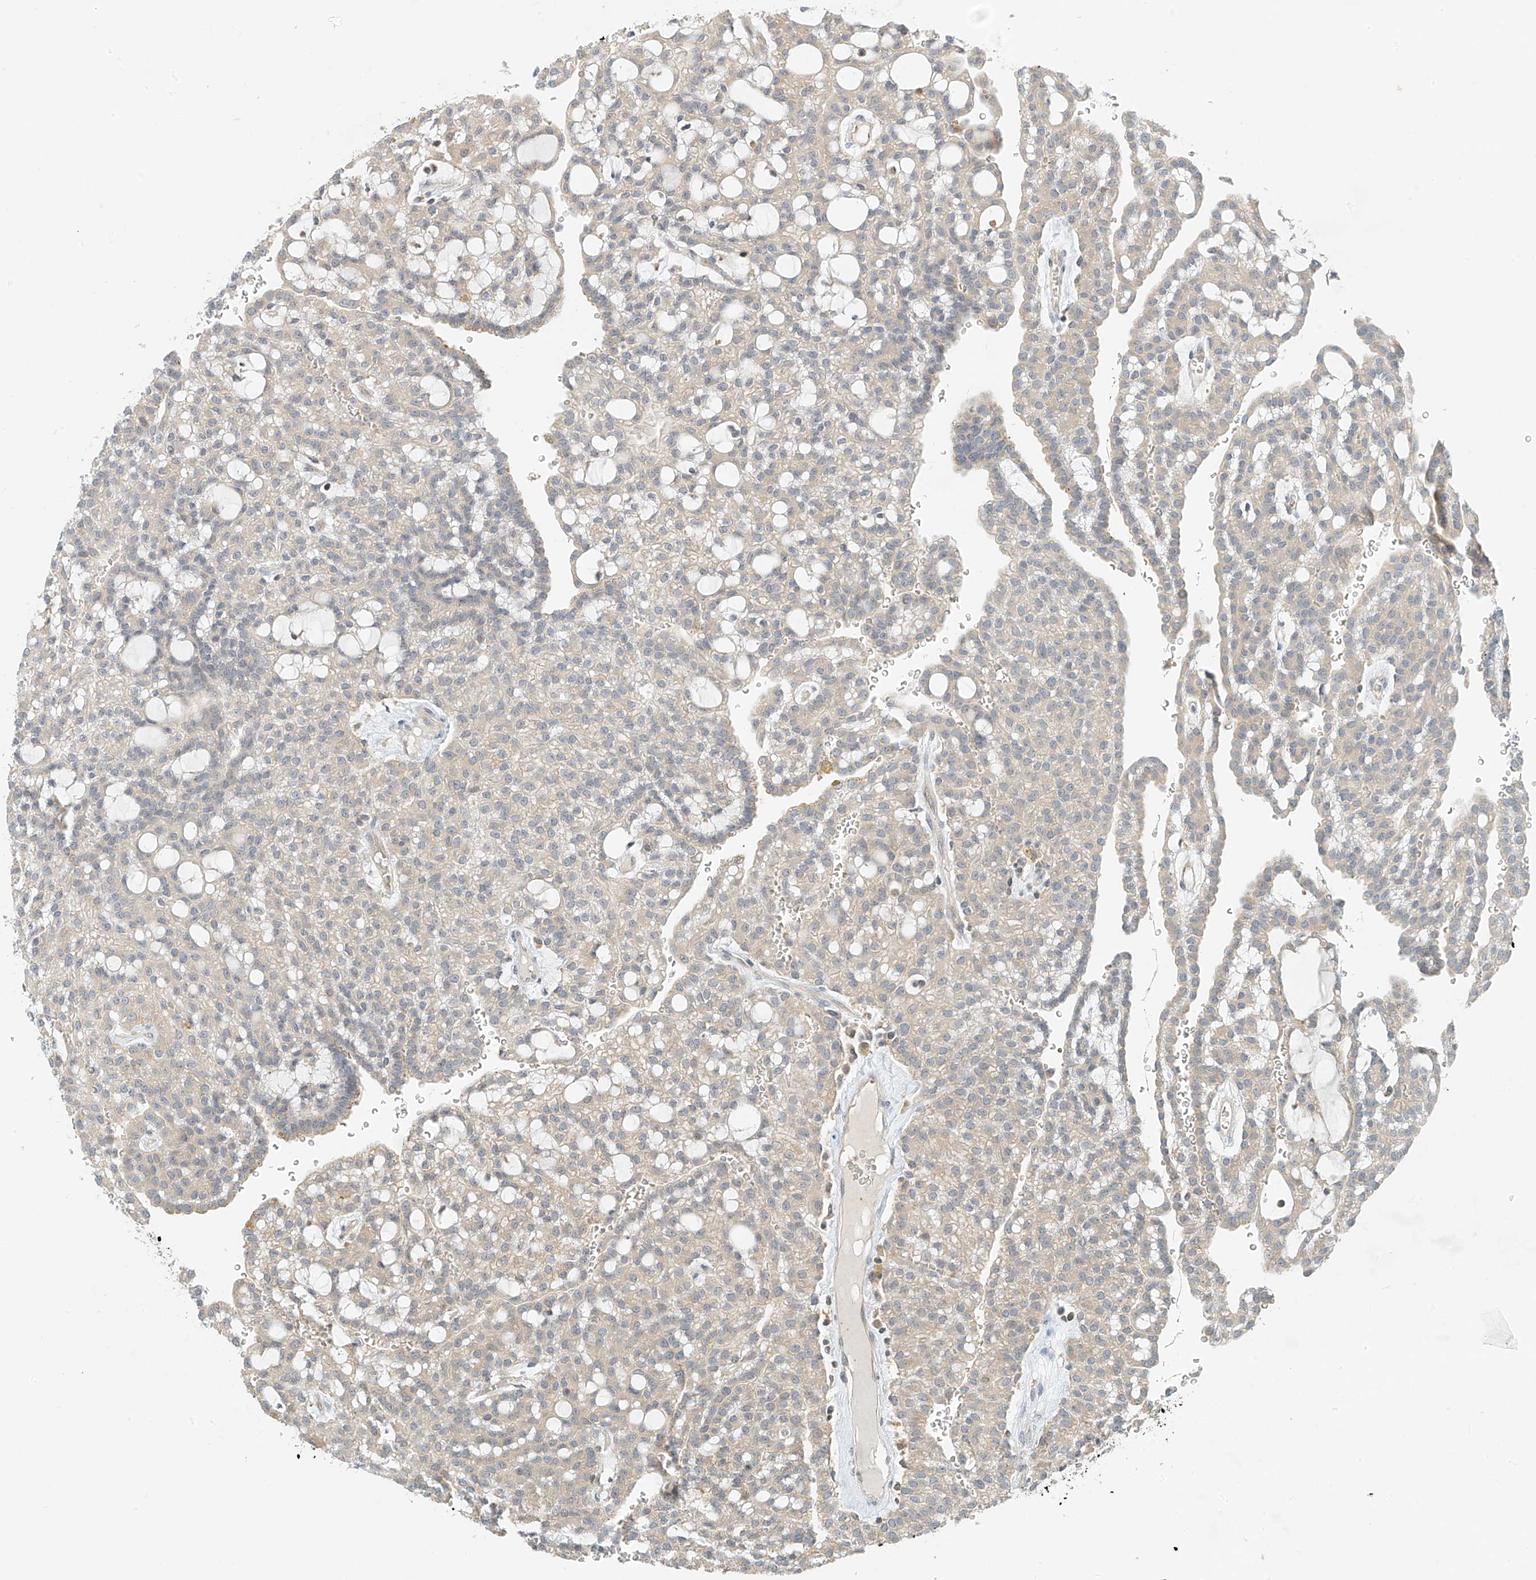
{"staining": {"intensity": "weak", "quantity": "25%-75%", "location": "cytoplasmic/membranous"}, "tissue": "renal cancer", "cell_type": "Tumor cells", "image_type": "cancer", "snomed": [{"axis": "morphology", "description": "Adenocarcinoma, NOS"}, {"axis": "topography", "description": "Kidney"}], "caption": "About 25%-75% of tumor cells in human renal adenocarcinoma exhibit weak cytoplasmic/membranous protein positivity as visualized by brown immunohistochemical staining.", "gene": "PPA2", "patient": {"sex": "male", "age": 63}}